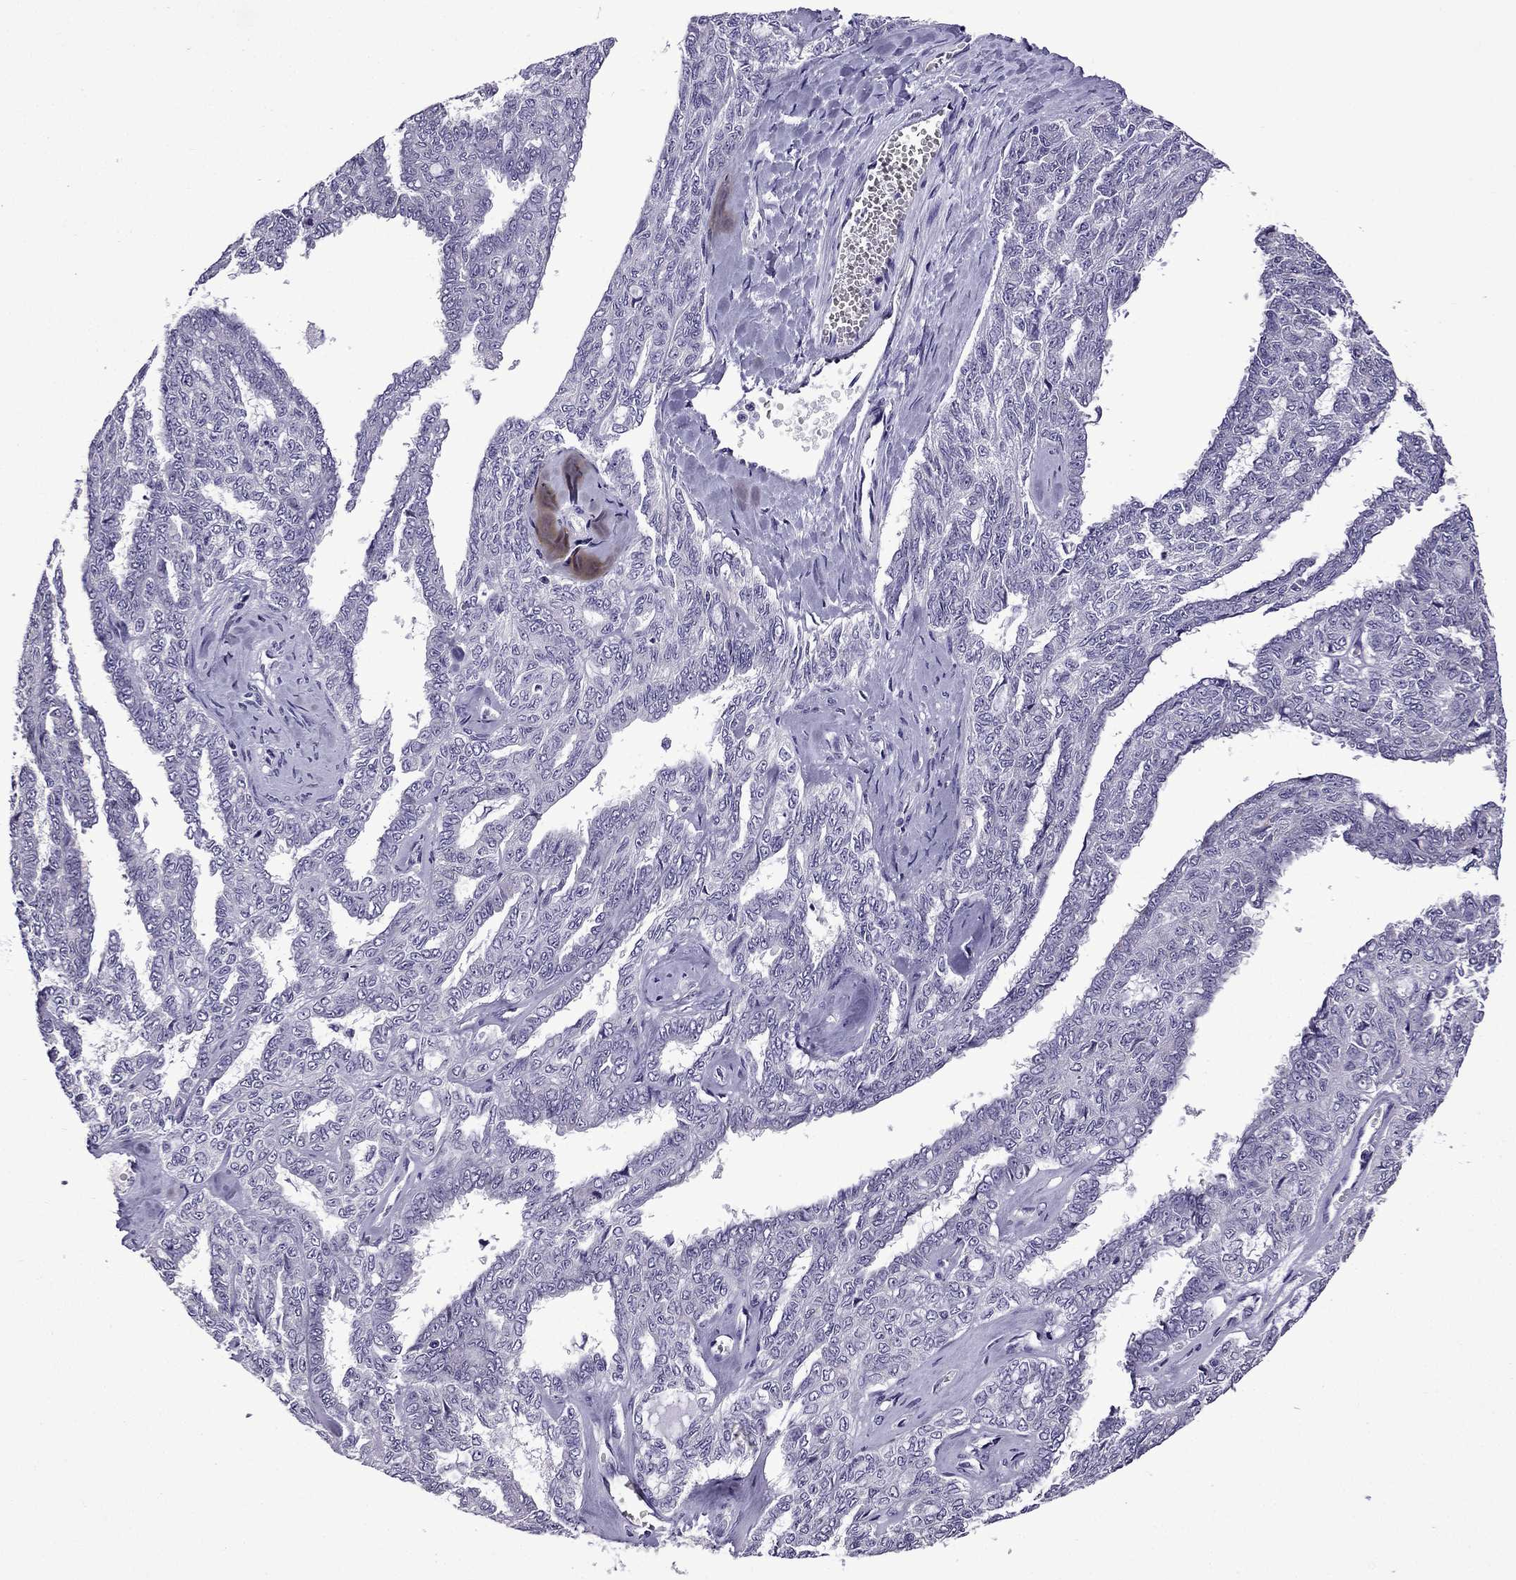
{"staining": {"intensity": "negative", "quantity": "none", "location": "none"}, "tissue": "ovarian cancer", "cell_type": "Tumor cells", "image_type": "cancer", "snomed": [{"axis": "morphology", "description": "Cystadenocarcinoma, serous, NOS"}, {"axis": "topography", "description": "Ovary"}], "caption": "IHC image of ovarian cancer (serous cystadenocarcinoma) stained for a protein (brown), which shows no positivity in tumor cells. (DAB IHC with hematoxylin counter stain).", "gene": "TTN", "patient": {"sex": "female", "age": 71}}